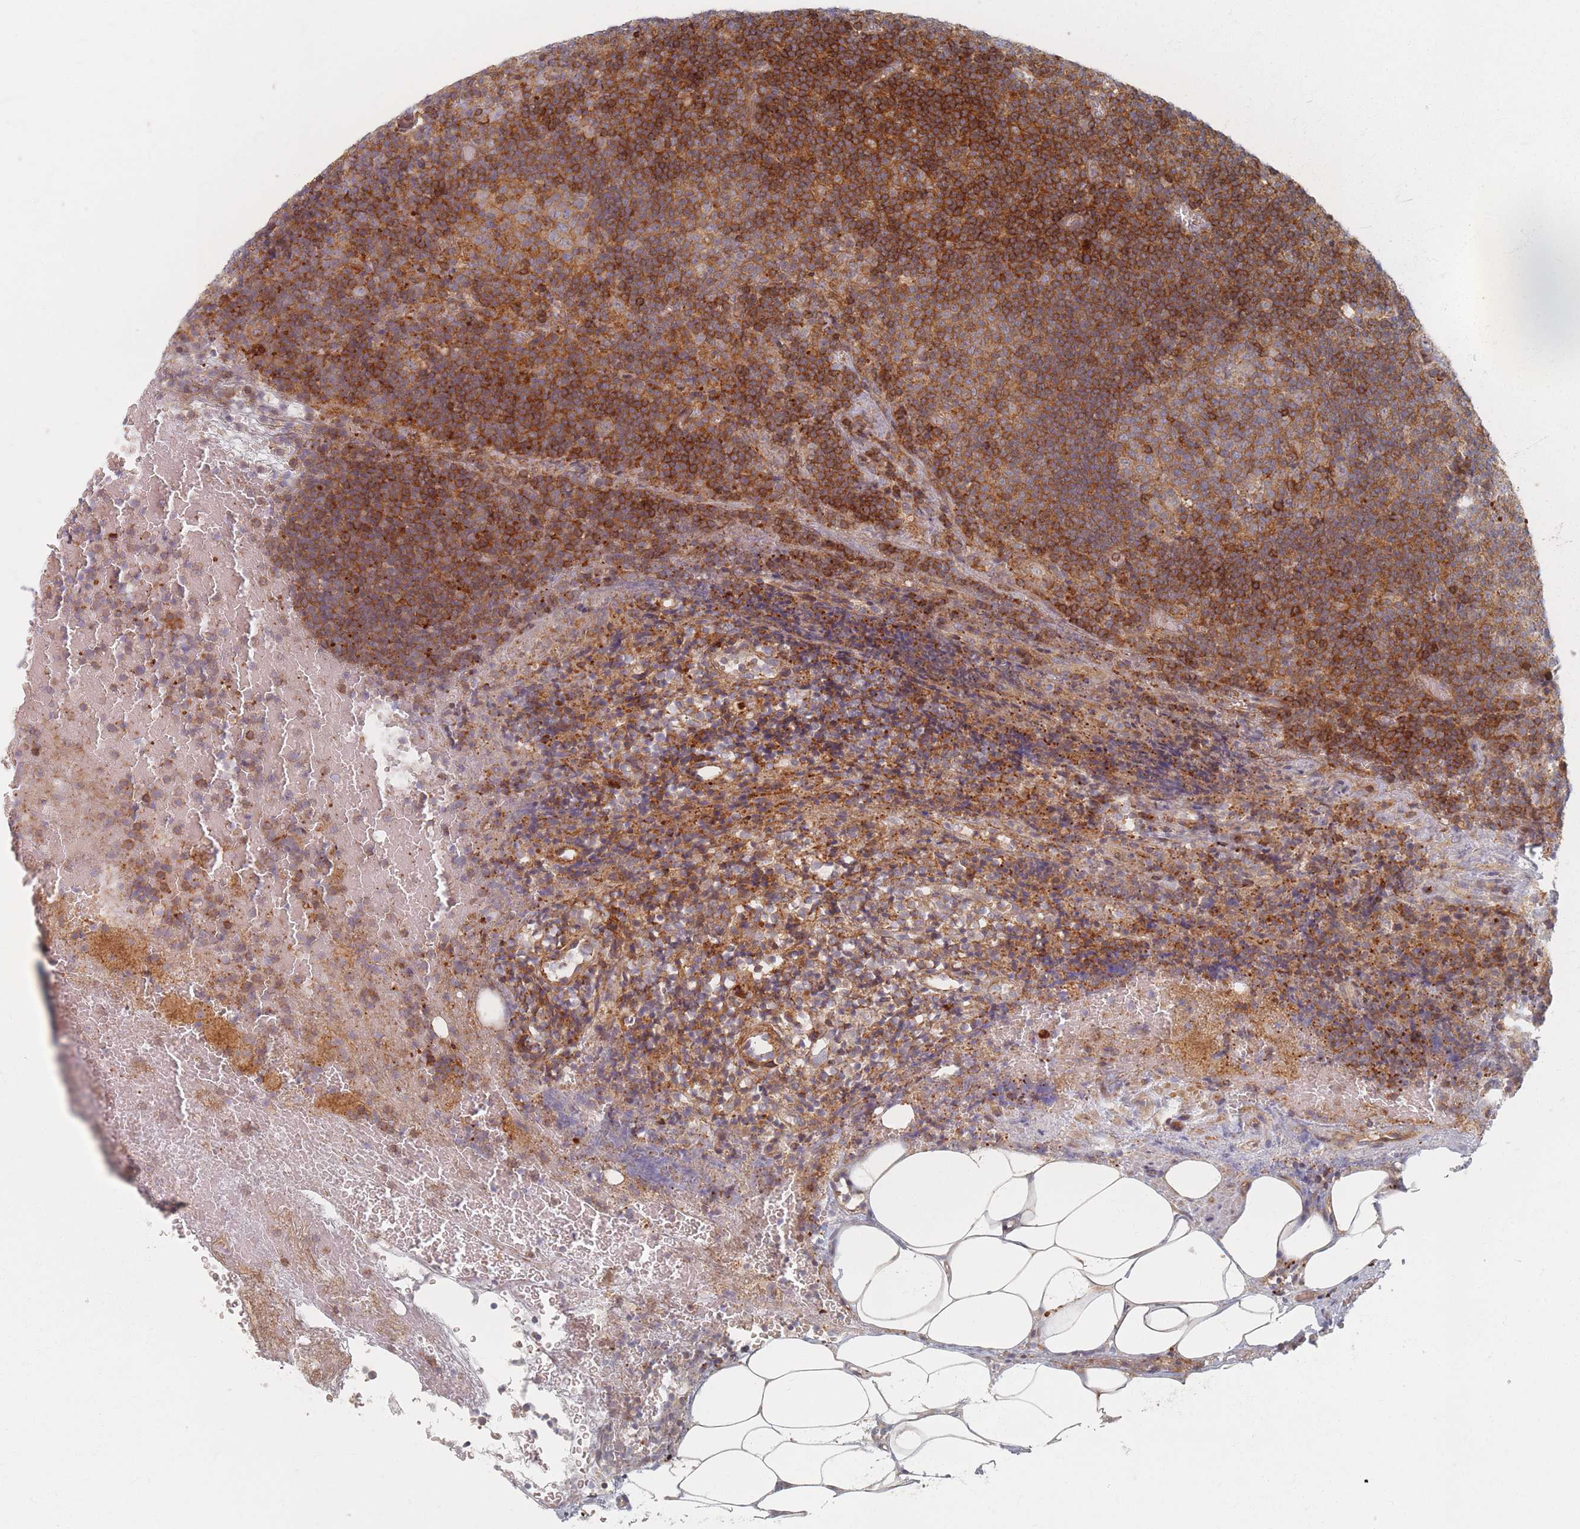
{"staining": {"intensity": "moderate", "quantity": "25%-75%", "location": "cytoplasmic/membranous"}, "tissue": "lymph node", "cell_type": "Germinal center cells", "image_type": "normal", "snomed": [{"axis": "morphology", "description": "Normal tissue, NOS"}, {"axis": "topography", "description": "Lymph node"}], "caption": "Immunohistochemistry (IHC) (DAB (3,3'-diaminobenzidine)) staining of normal lymph node demonstrates moderate cytoplasmic/membranous protein positivity in about 25%-75% of germinal center cells.", "gene": "ZKSCAN7", "patient": {"sex": "male", "age": 58}}